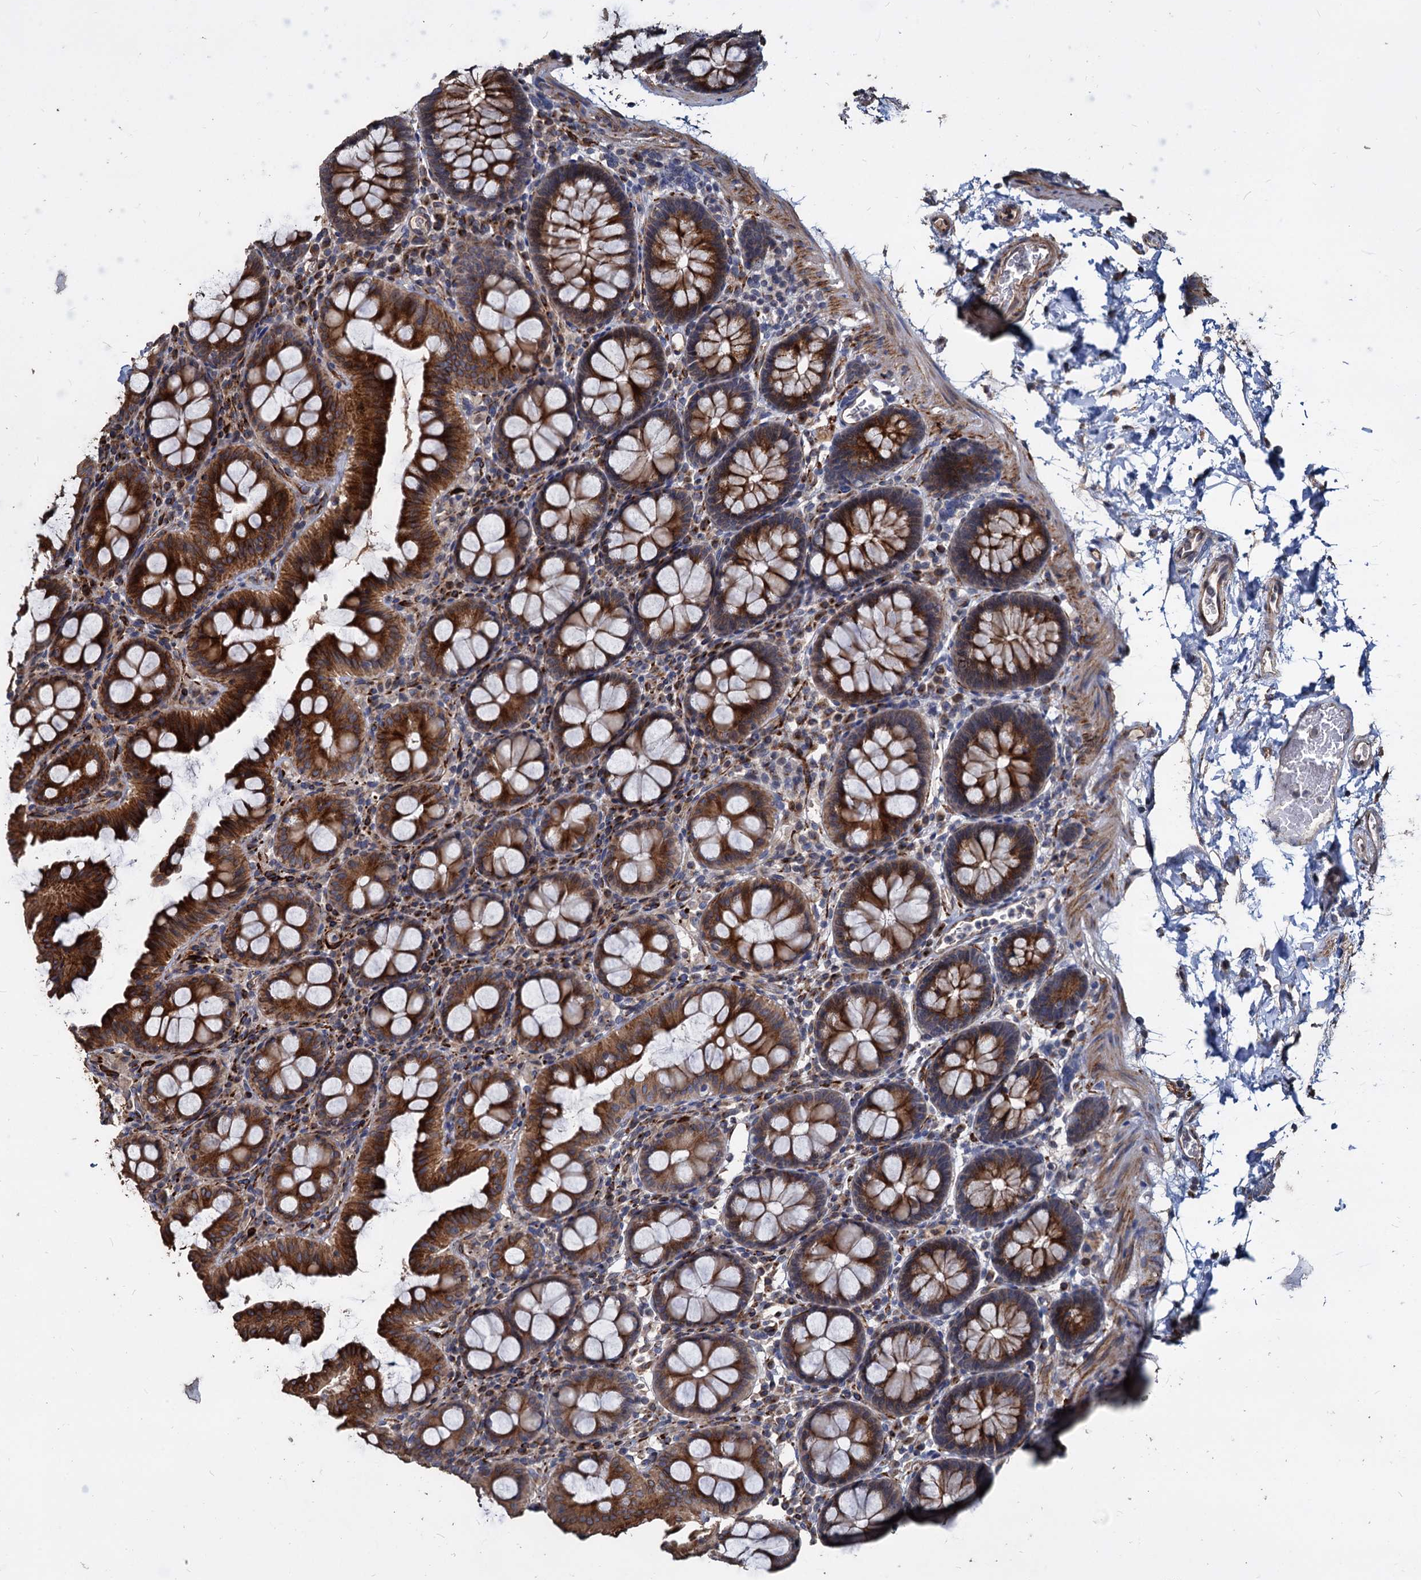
{"staining": {"intensity": "moderate", "quantity": "<25%", "location": "cytoplasmic/membranous"}, "tissue": "colon", "cell_type": "Endothelial cells", "image_type": "normal", "snomed": [{"axis": "morphology", "description": "Normal tissue, NOS"}, {"axis": "topography", "description": "Colon"}], "caption": "IHC image of normal colon: human colon stained using immunohistochemistry (IHC) exhibits low levels of moderate protein expression localized specifically in the cytoplasmic/membranous of endothelial cells, appearing as a cytoplasmic/membranous brown color.", "gene": "DEPDC4", "patient": {"sex": "male", "age": 75}}